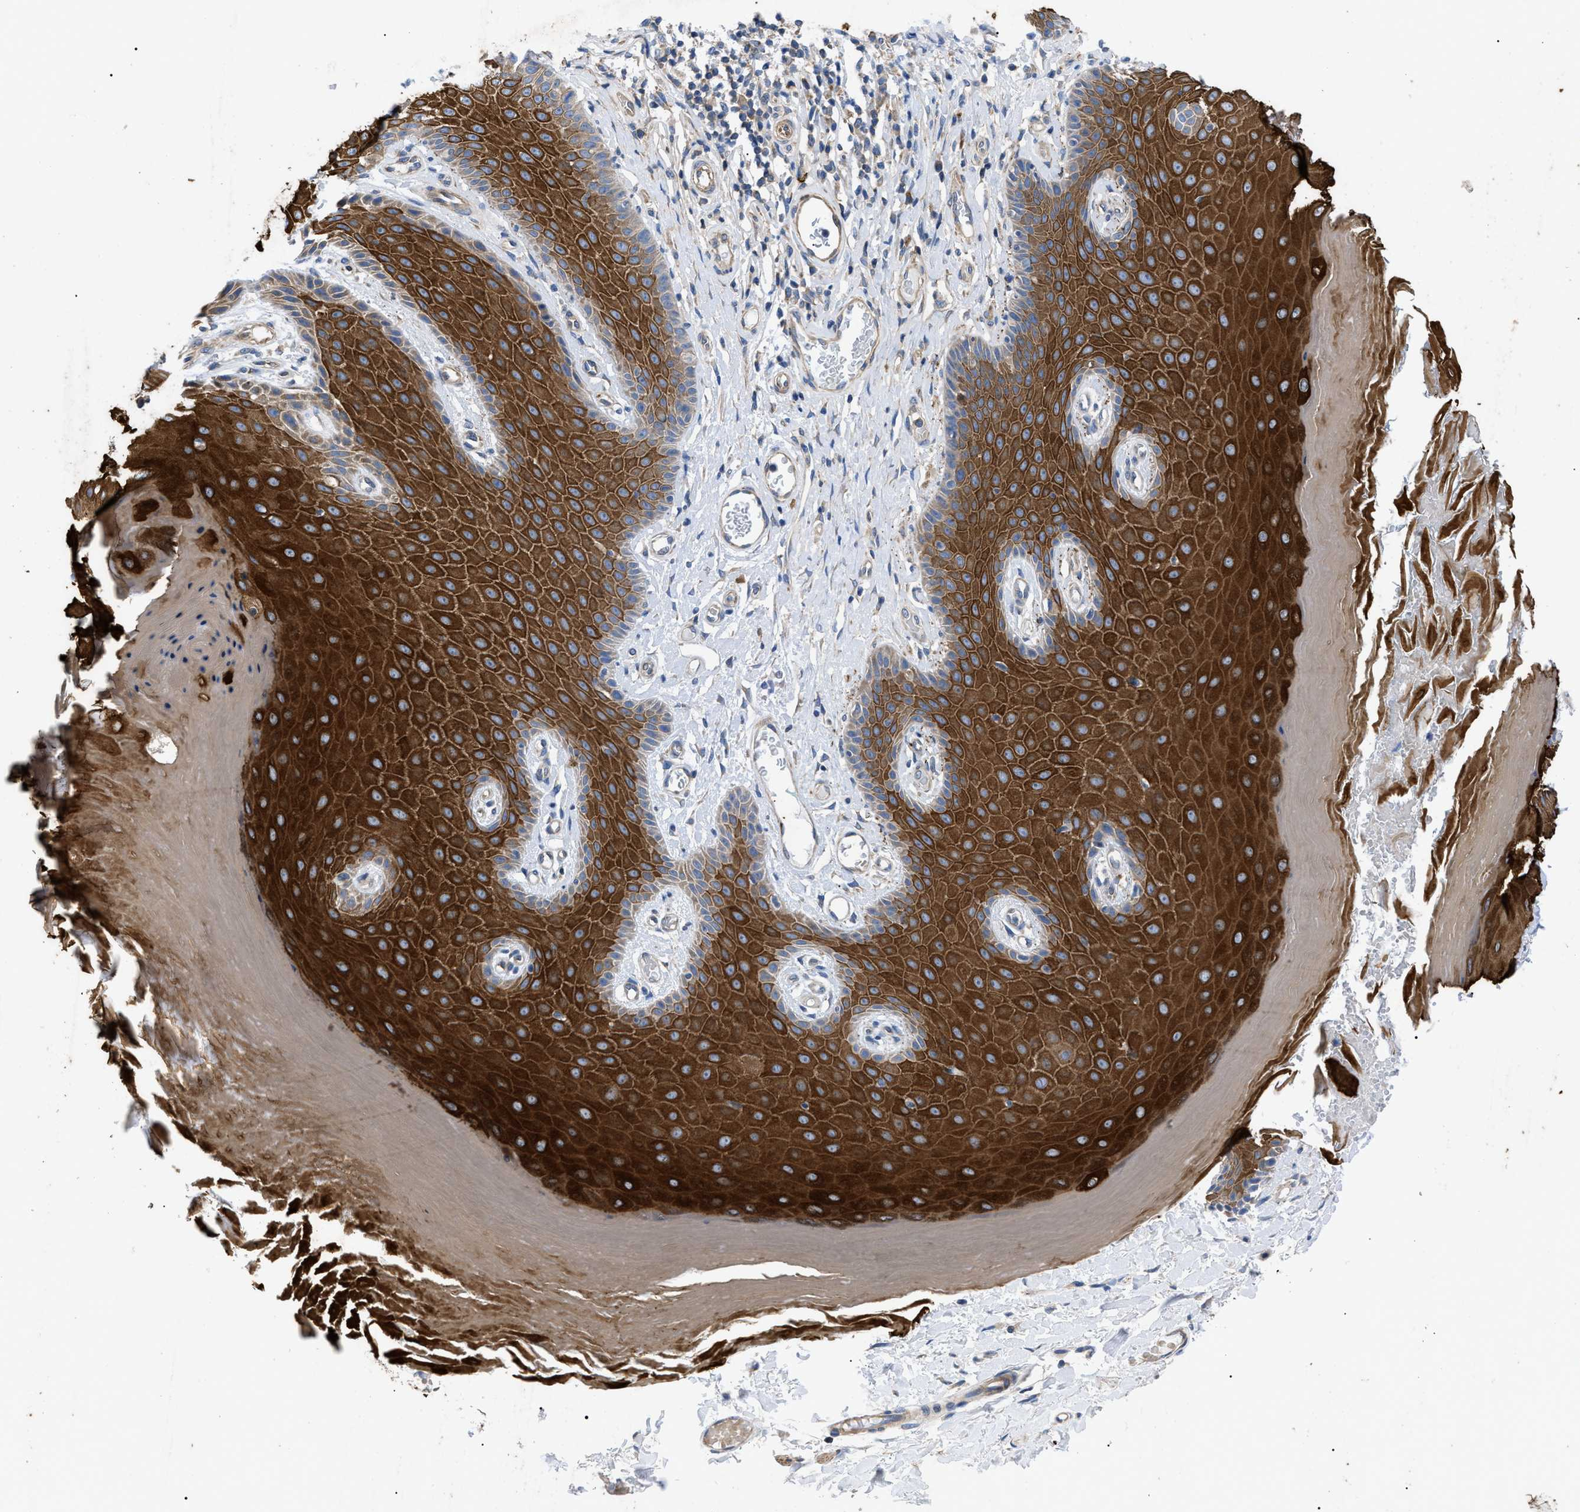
{"staining": {"intensity": "strong", "quantity": ">75%", "location": "cytoplasmic/membranous"}, "tissue": "skin", "cell_type": "Epidermal cells", "image_type": "normal", "snomed": [{"axis": "morphology", "description": "Normal tissue, NOS"}, {"axis": "topography", "description": "Vulva"}], "caption": "Skin stained with immunohistochemistry (IHC) shows strong cytoplasmic/membranous positivity in approximately >75% of epidermal cells. The protein of interest is shown in brown color, while the nuclei are stained blue.", "gene": "HSPB8", "patient": {"sex": "female", "age": 73}}